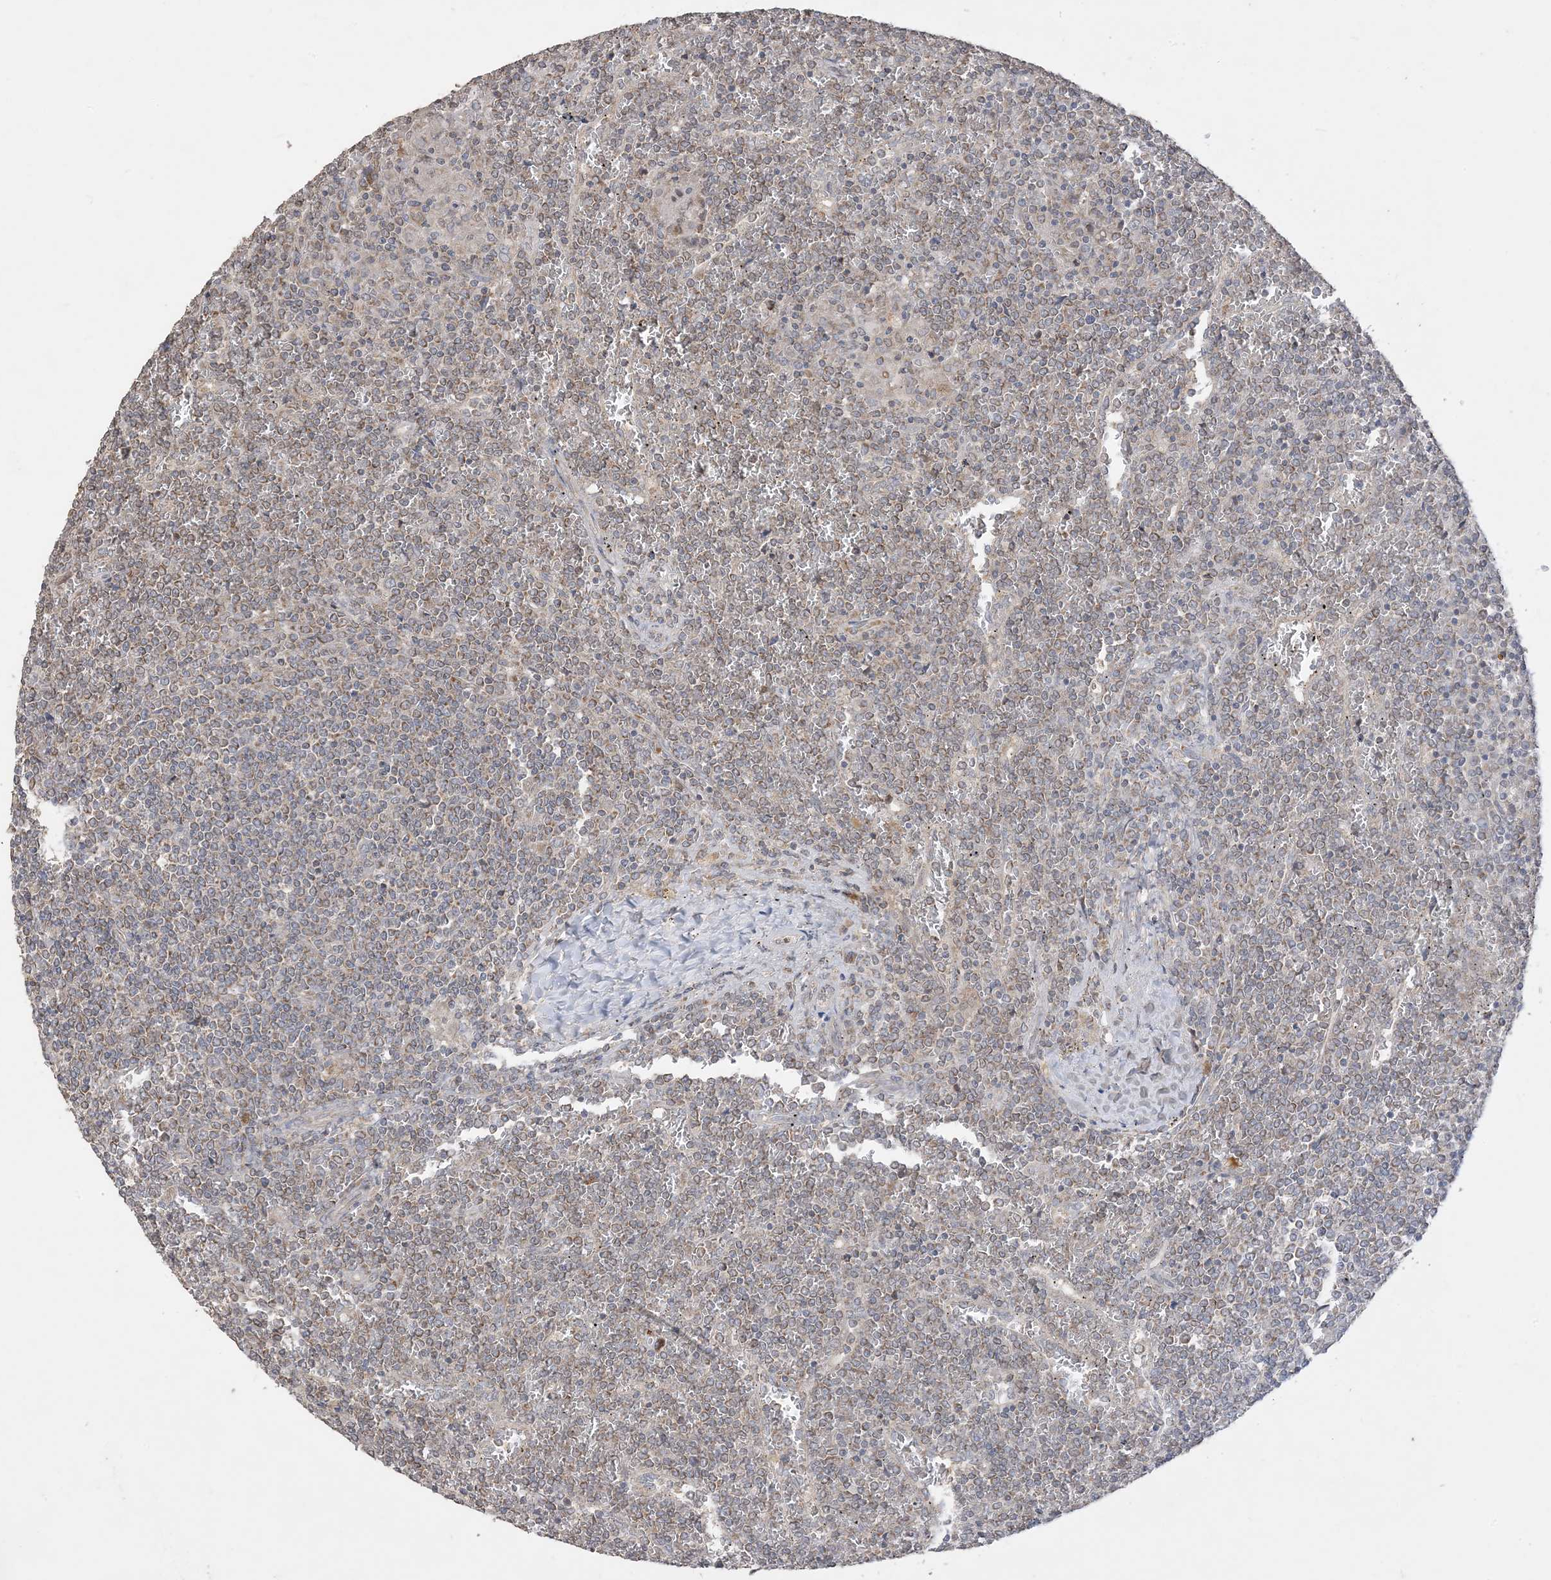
{"staining": {"intensity": "weak", "quantity": ">75%", "location": "cytoplasmic/membranous"}, "tissue": "lymphoma", "cell_type": "Tumor cells", "image_type": "cancer", "snomed": [{"axis": "morphology", "description": "Malignant lymphoma, non-Hodgkin's type, Low grade"}, {"axis": "topography", "description": "Spleen"}], "caption": "Protein analysis of malignant lymphoma, non-Hodgkin's type (low-grade) tissue reveals weak cytoplasmic/membranous positivity in about >75% of tumor cells. (IHC, brightfield microscopy, high magnification).", "gene": "SIRT3", "patient": {"sex": "female", "age": 19}}